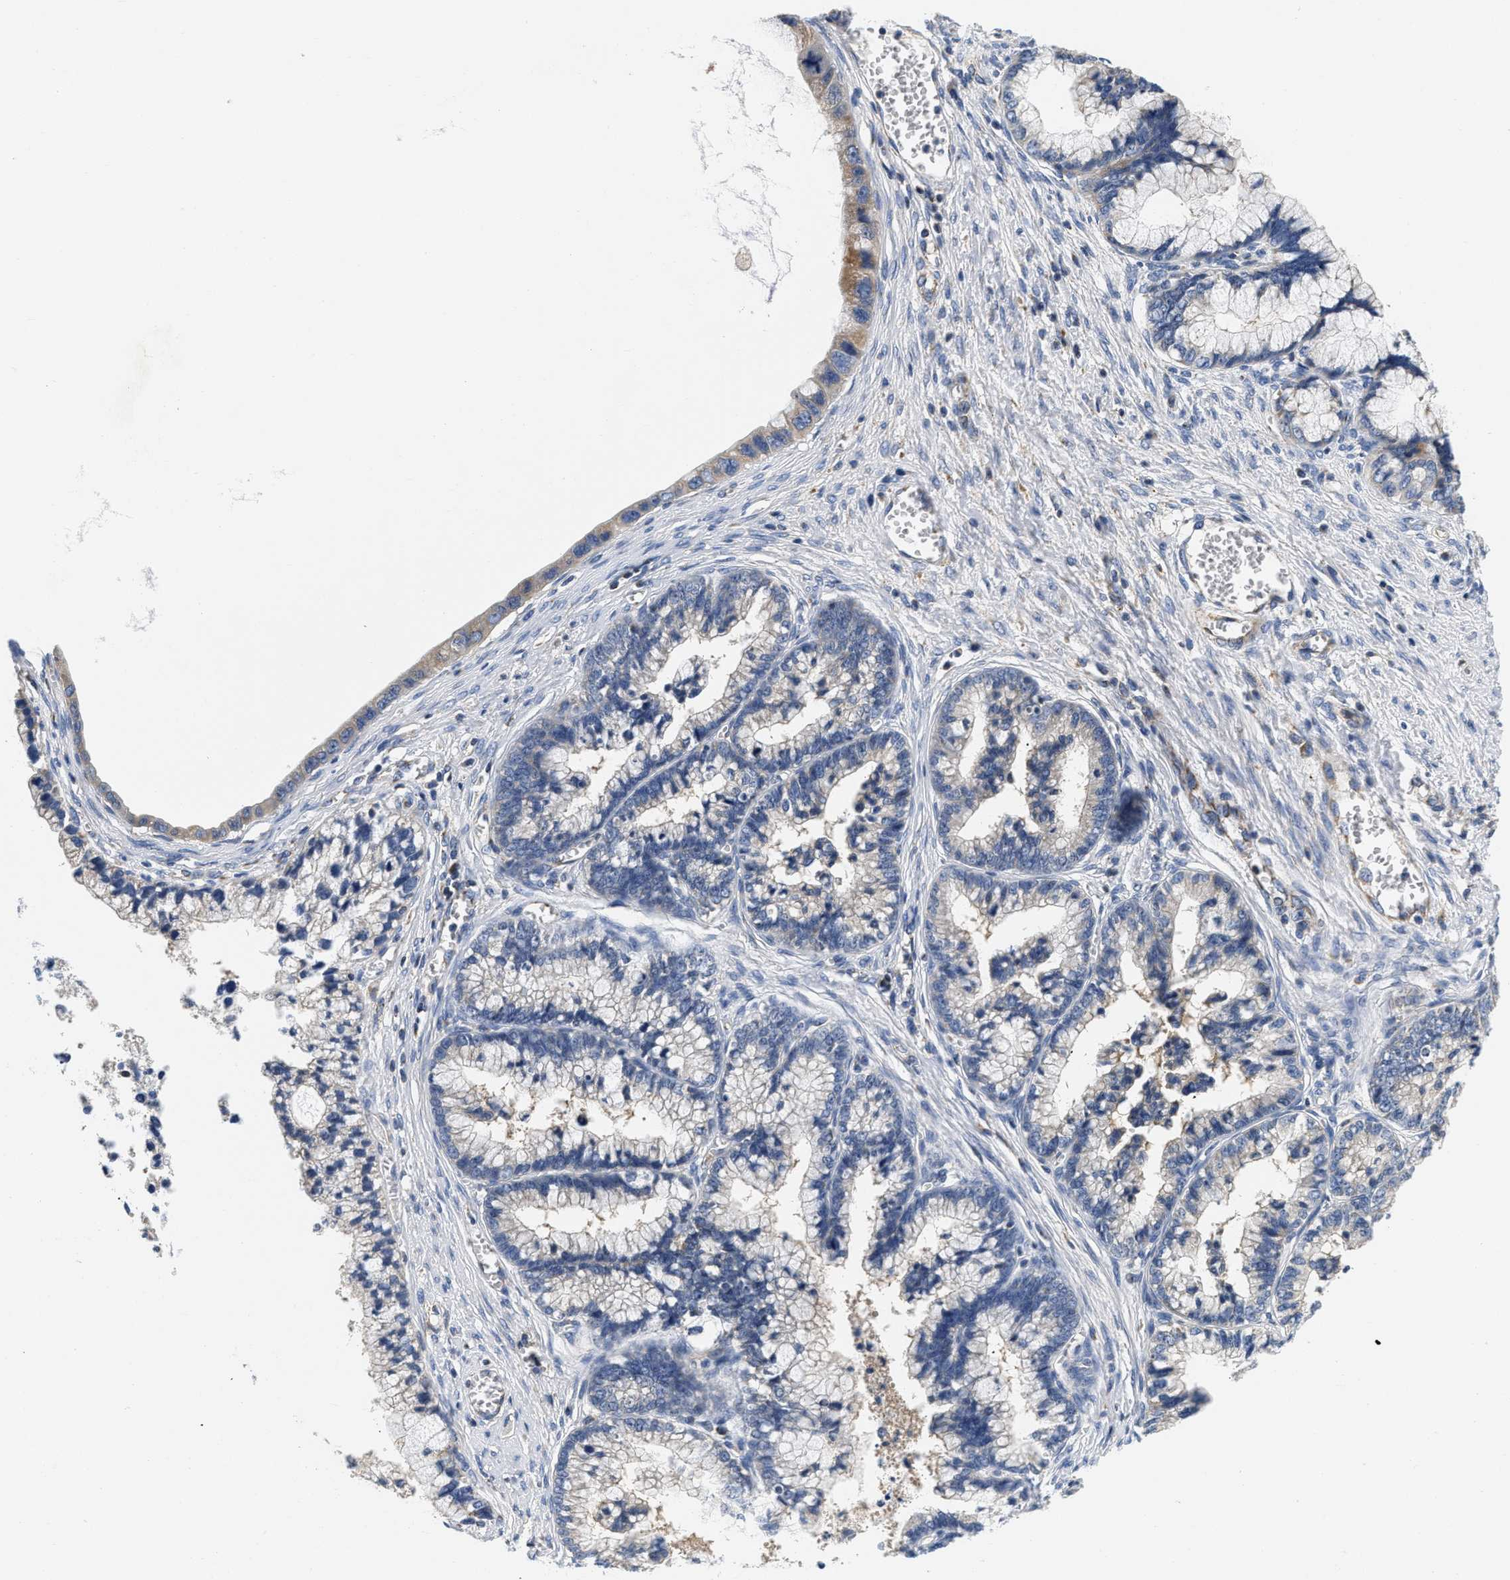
{"staining": {"intensity": "moderate", "quantity": "<25%", "location": "cytoplasmic/membranous"}, "tissue": "cervical cancer", "cell_type": "Tumor cells", "image_type": "cancer", "snomed": [{"axis": "morphology", "description": "Adenocarcinoma, NOS"}, {"axis": "topography", "description": "Cervix"}], "caption": "Protein analysis of cervical cancer tissue reveals moderate cytoplasmic/membranous expression in about <25% of tumor cells.", "gene": "PDP1", "patient": {"sex": "female", "age": 44}}